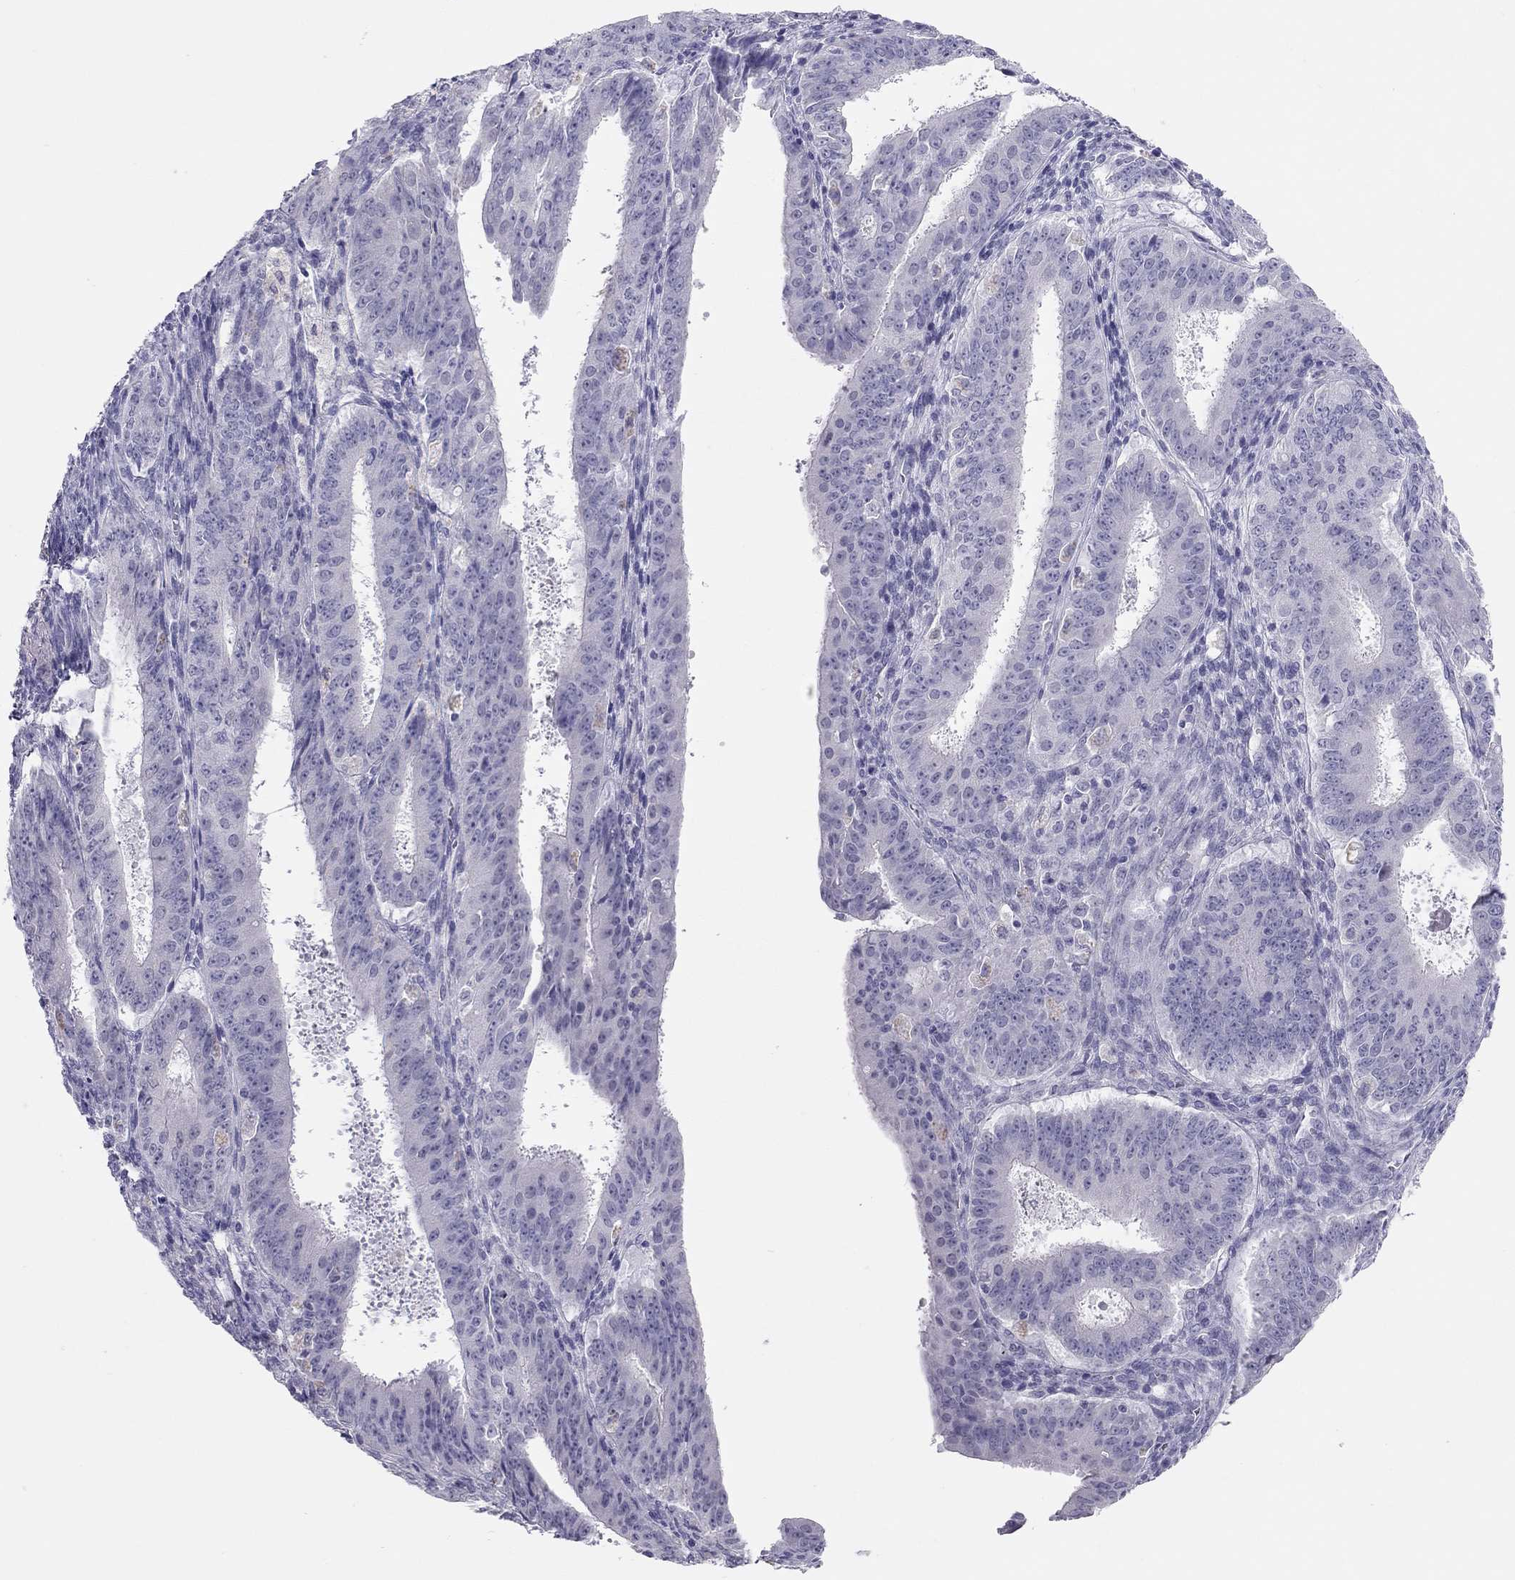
{"staining": {"intensity": "negative", "quantity": "none", "location": "none"}, "tissue": "ovarian cancer", "cell_type": "Tumor cells", "image_type": "cancer", "snomed": [{"axis": "morphology", "description": "Carcinoma, endometroid"}, {"axis": "topography", "description": "Ovary"}], "caption": "Immunohistochemistry of ovarian cancer displays no staining in tumor cells.", "gene": "SPATA12", "patient": {"sex": "female", "age": 42}}